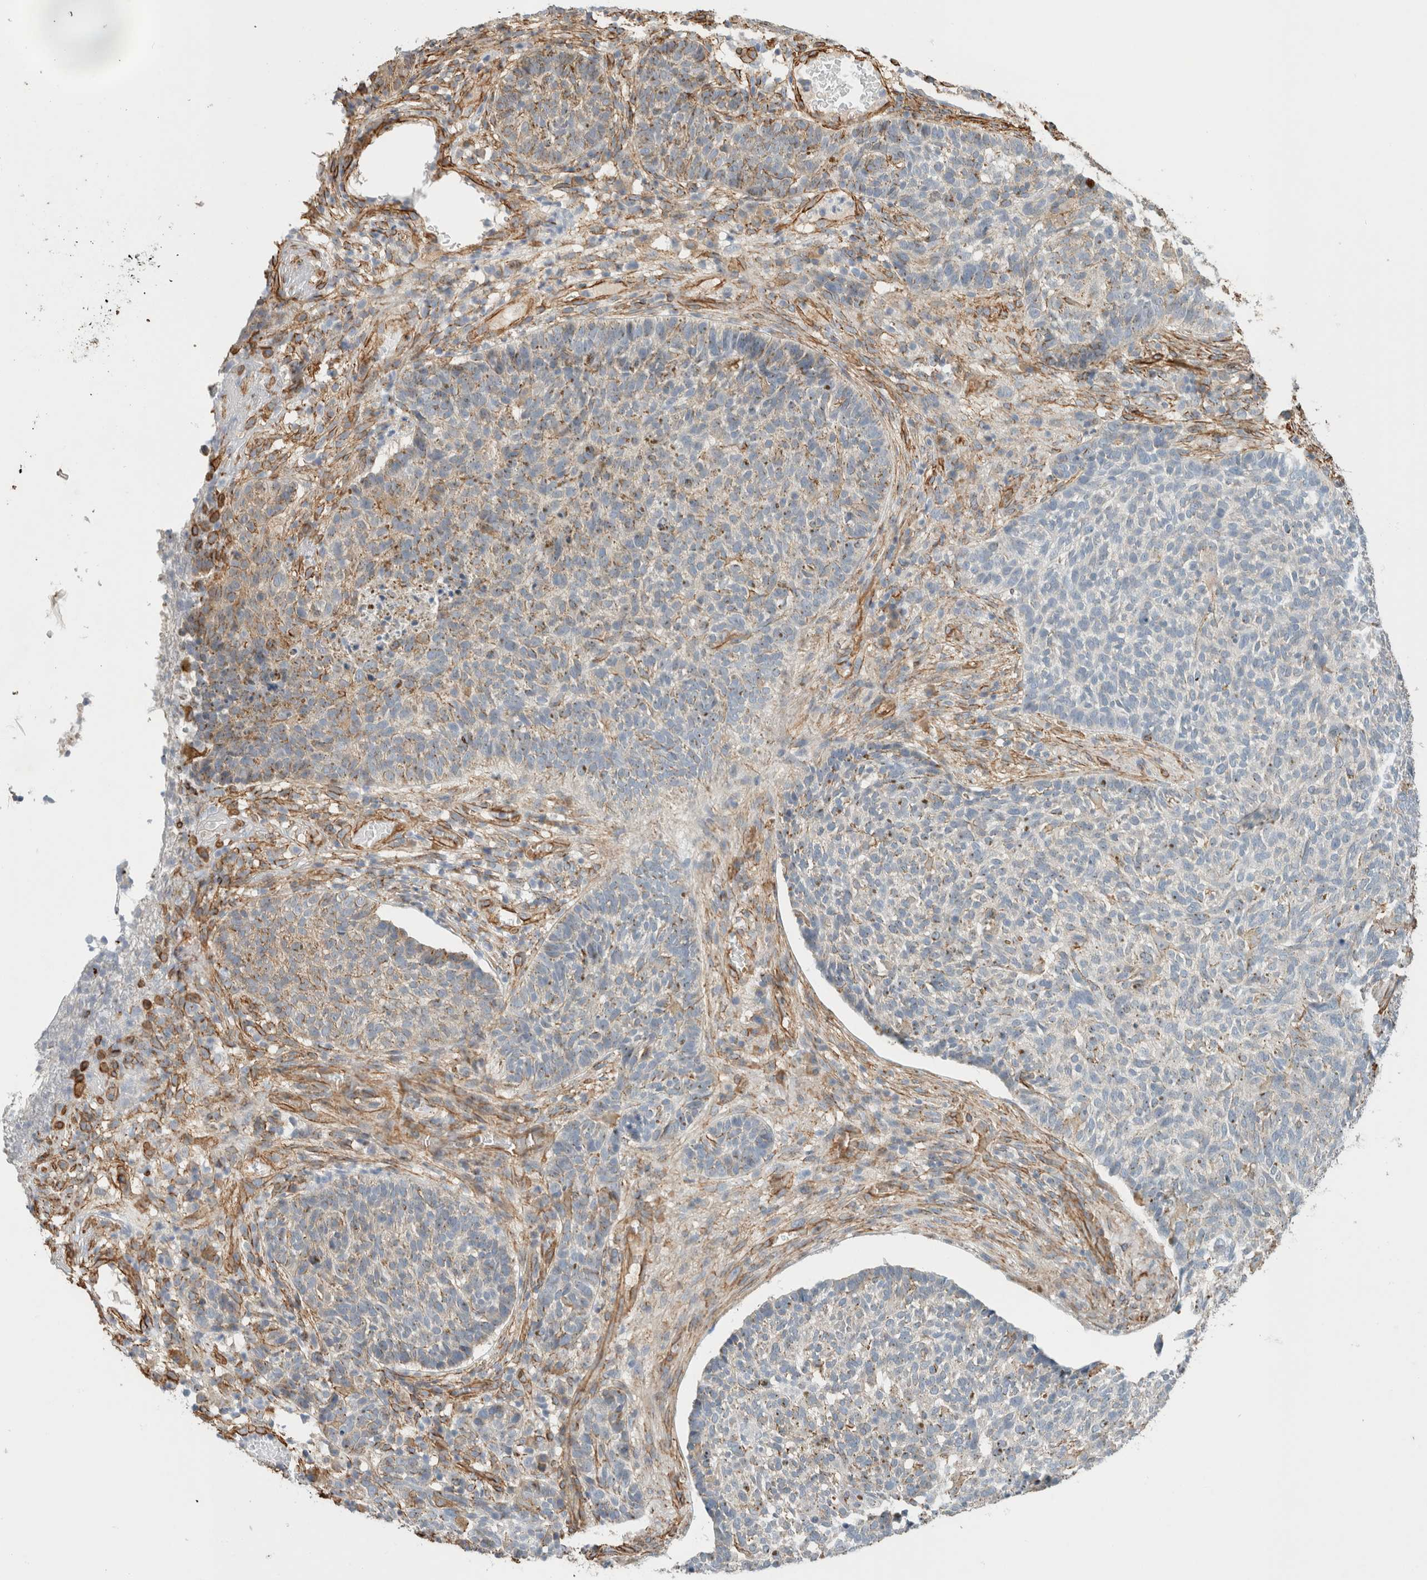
{"staining": {"intensity": "negative", "quantity": "none", "location": "none"}, "tissue": "skin cancer", "cell_type": "Tumor cells", "image_type": "cancer", "snomed": [{"axis": "morphology", "description": "Basal cell carcinoma"}, {"axis": "topography", "description": "Skin"}], "caption": "Immunohistochemical staining of human skin cancer exhibits no significant staining in tumor cells. (Stains: DAB (3,3'-diaminobenzidine) immunohistochemistry (IHC) with hematoxylin counter stain, Microscopy: brightfield microscopy at high magnification).", "gene": "JMJD4", "patient": {"sex": "male", "age": 85}}